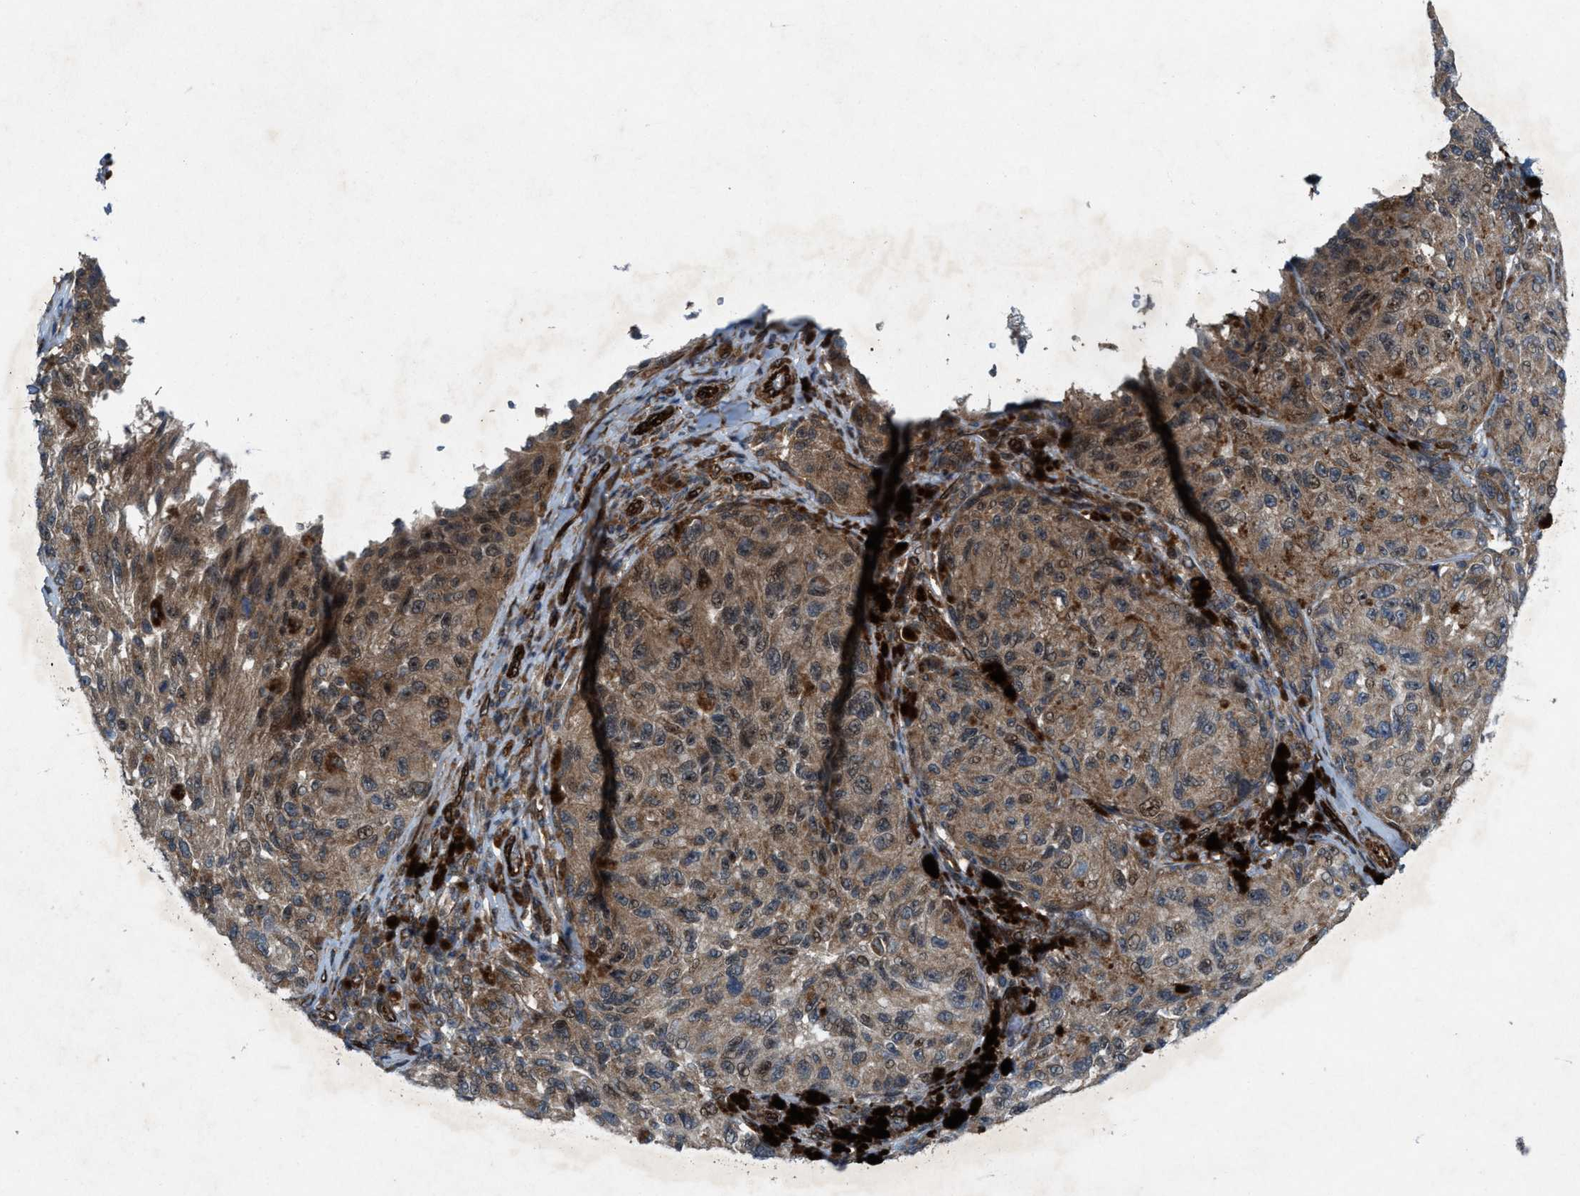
{"staining": {"intensity": "moderate", "quantity": ">75%", "location": "cytoplasmic/membranous"}, "tissue": "melanoma", "cell_type": "Tumor cells", "image_type": "cancer", "snomed": [{"axis": "morphology", "description": "Malignant melanoma, NOS"}, {"axis": "topography", "description": "Skin"}], "caption": "Immunohistochemistry micrograph of malignant melanoma stained for a protein (brown), which reveals medium levels of moderate cytoplasmic/membranous staining in about >75% of tumor cells.", "gene": "URGCP", "patient": {"sex": "female", "age": 73}}